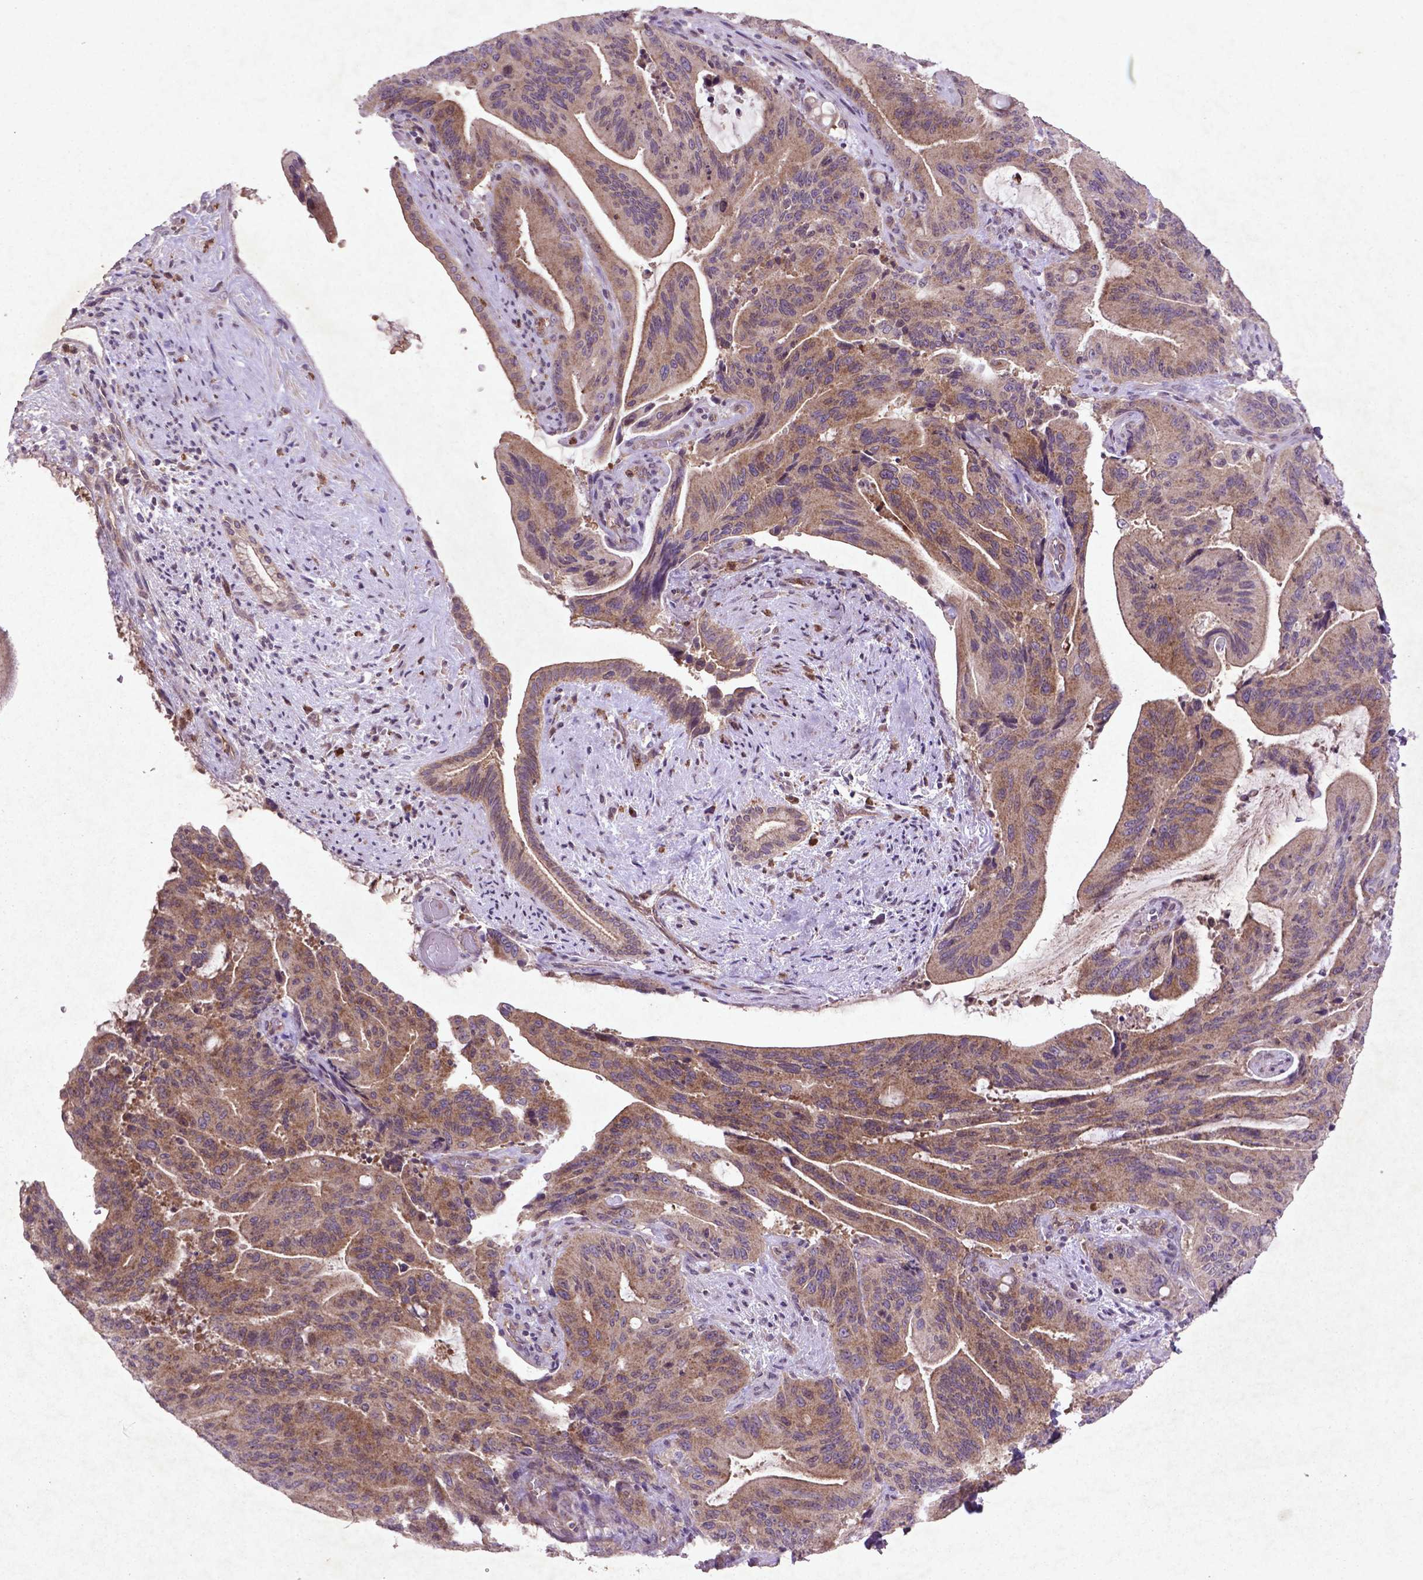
{"staining": {"intensity": "moderate", "quantity": ">75%", "location": "cytoplasmic/membranous"}, "tissue": "liver cancer", "cell_type": "Tumor cells", "image_type": "cancer", "snomed": [{"axis": "morphology", "description": "Cholangiocarcinoma"}, {"axis": "topography", "description": "Liver"}], "caption": "Immunohistochemical staining of human liver cancer (cholangiocarcinoma) shows medium levels of moderate cytoplasmic/membranous protein expression in approximately >75% of tumor cells. Immunohistochemistry (ihc) stains the protein in brown and the nuclei are stained blue.", "gene": "MTOR", "patient": {"sex": "female", "age": 73}}